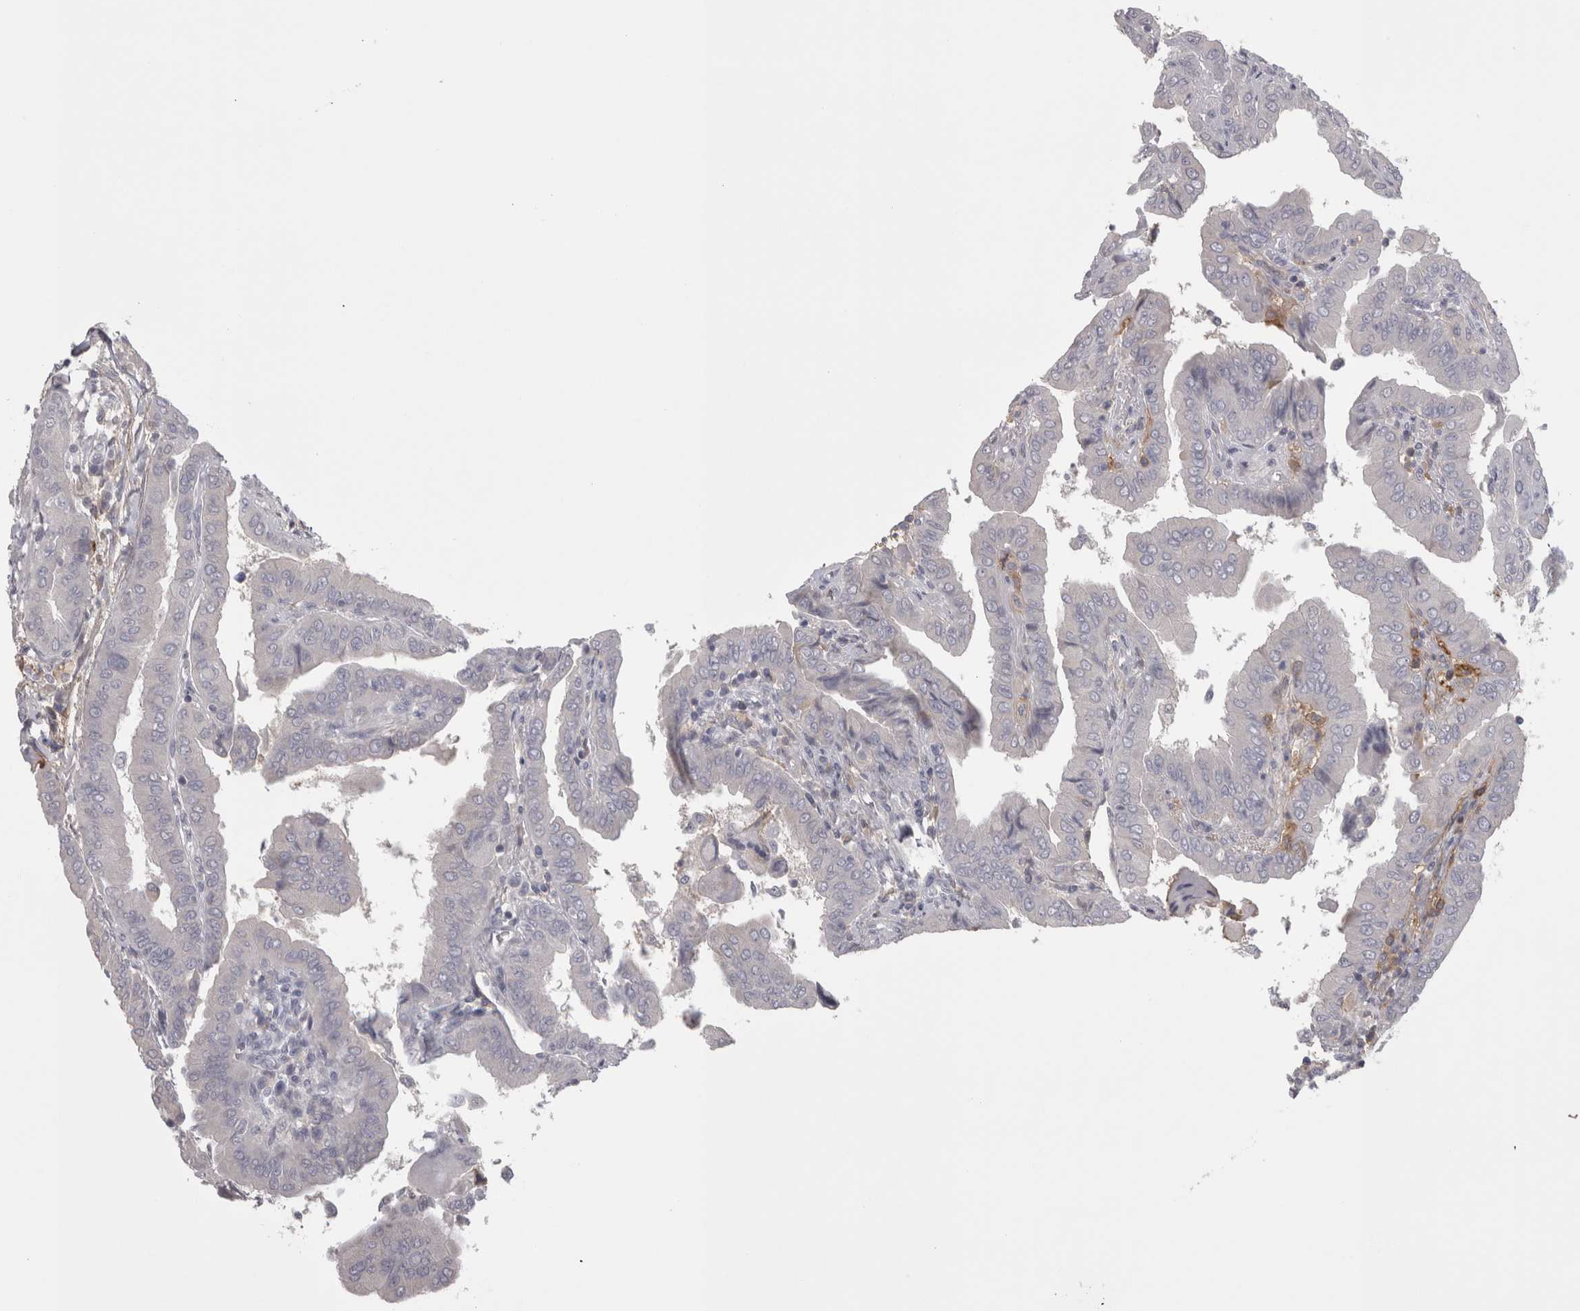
{"staining": {"intensity": "negative", "quantity": "none", "location": "none"}, "tissue": "thyroid cancer", "cell_type": "Tumor cells", "image_type": "cancer", "snomed": [{"axis": "morphology", "description": "Papillary adenocarcinoma, NOS"}, {"axis": "topography", "description": "Thyroid gland"}], "caption": "This is an immunohistochemistry (IHC) image of thyroid cancer (papillary adenocarcinoma). There is no expression in tumor cells.", "gene": "SAA4", "patient": {"sex": "male", "age": 33}}